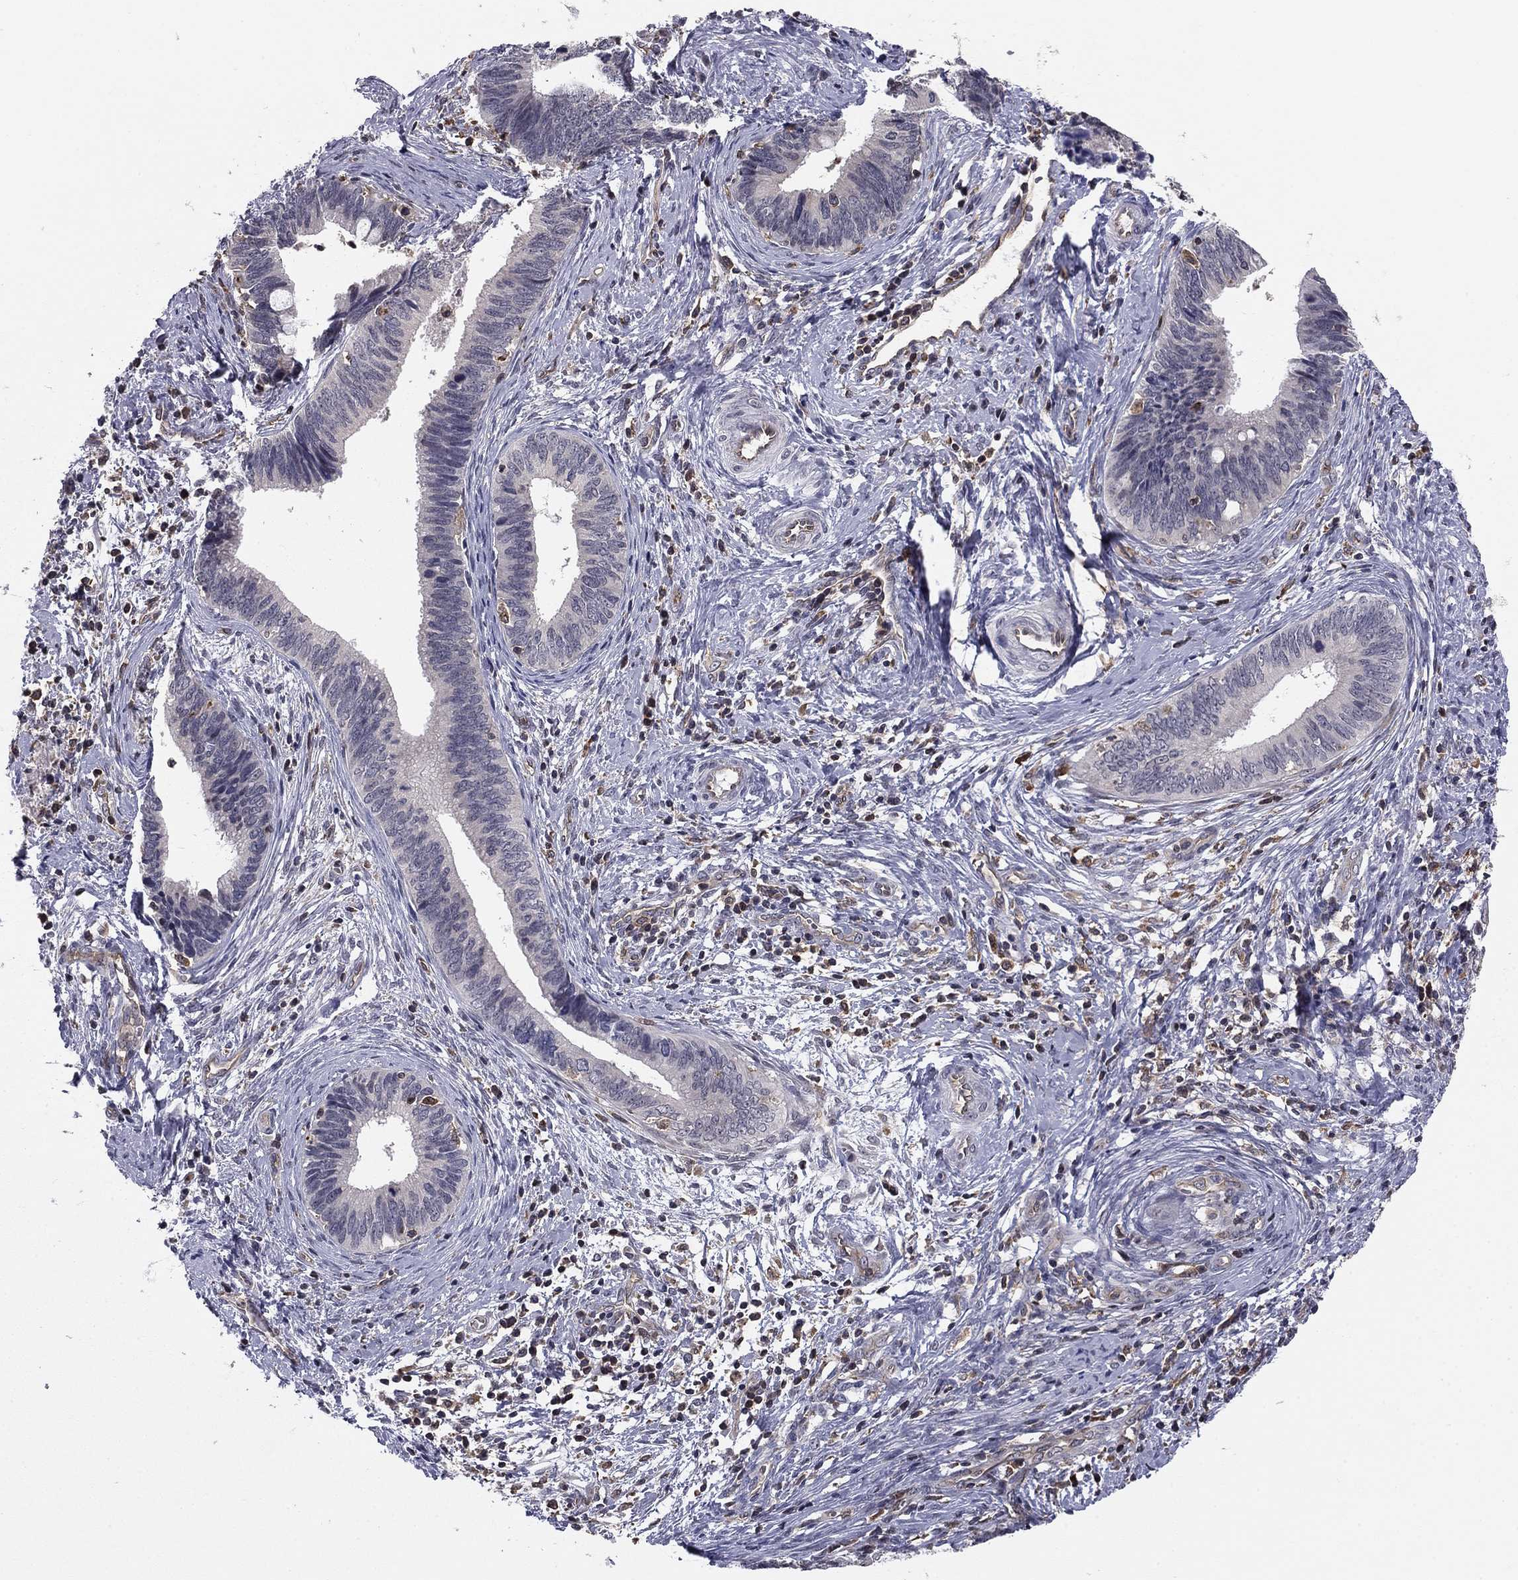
{"staining": {"intensity": "negative", "quantity": "none", "location": "none"}, "tissue": "cervical cancer", "cell_type": "Tumor cells", "image_type": "cancer", "snomed": [{"axis": "morphology", "description": "Adenocarcinoma, NOS"}, {"axis": "topography", "description": "Cervix"}], "caption": "Immunohistochemical staining of human cervical cancer shows no significant positivity in tumor cells.", "gene": "PLCB2", "patient": {"sex": "female", "age": 42}}